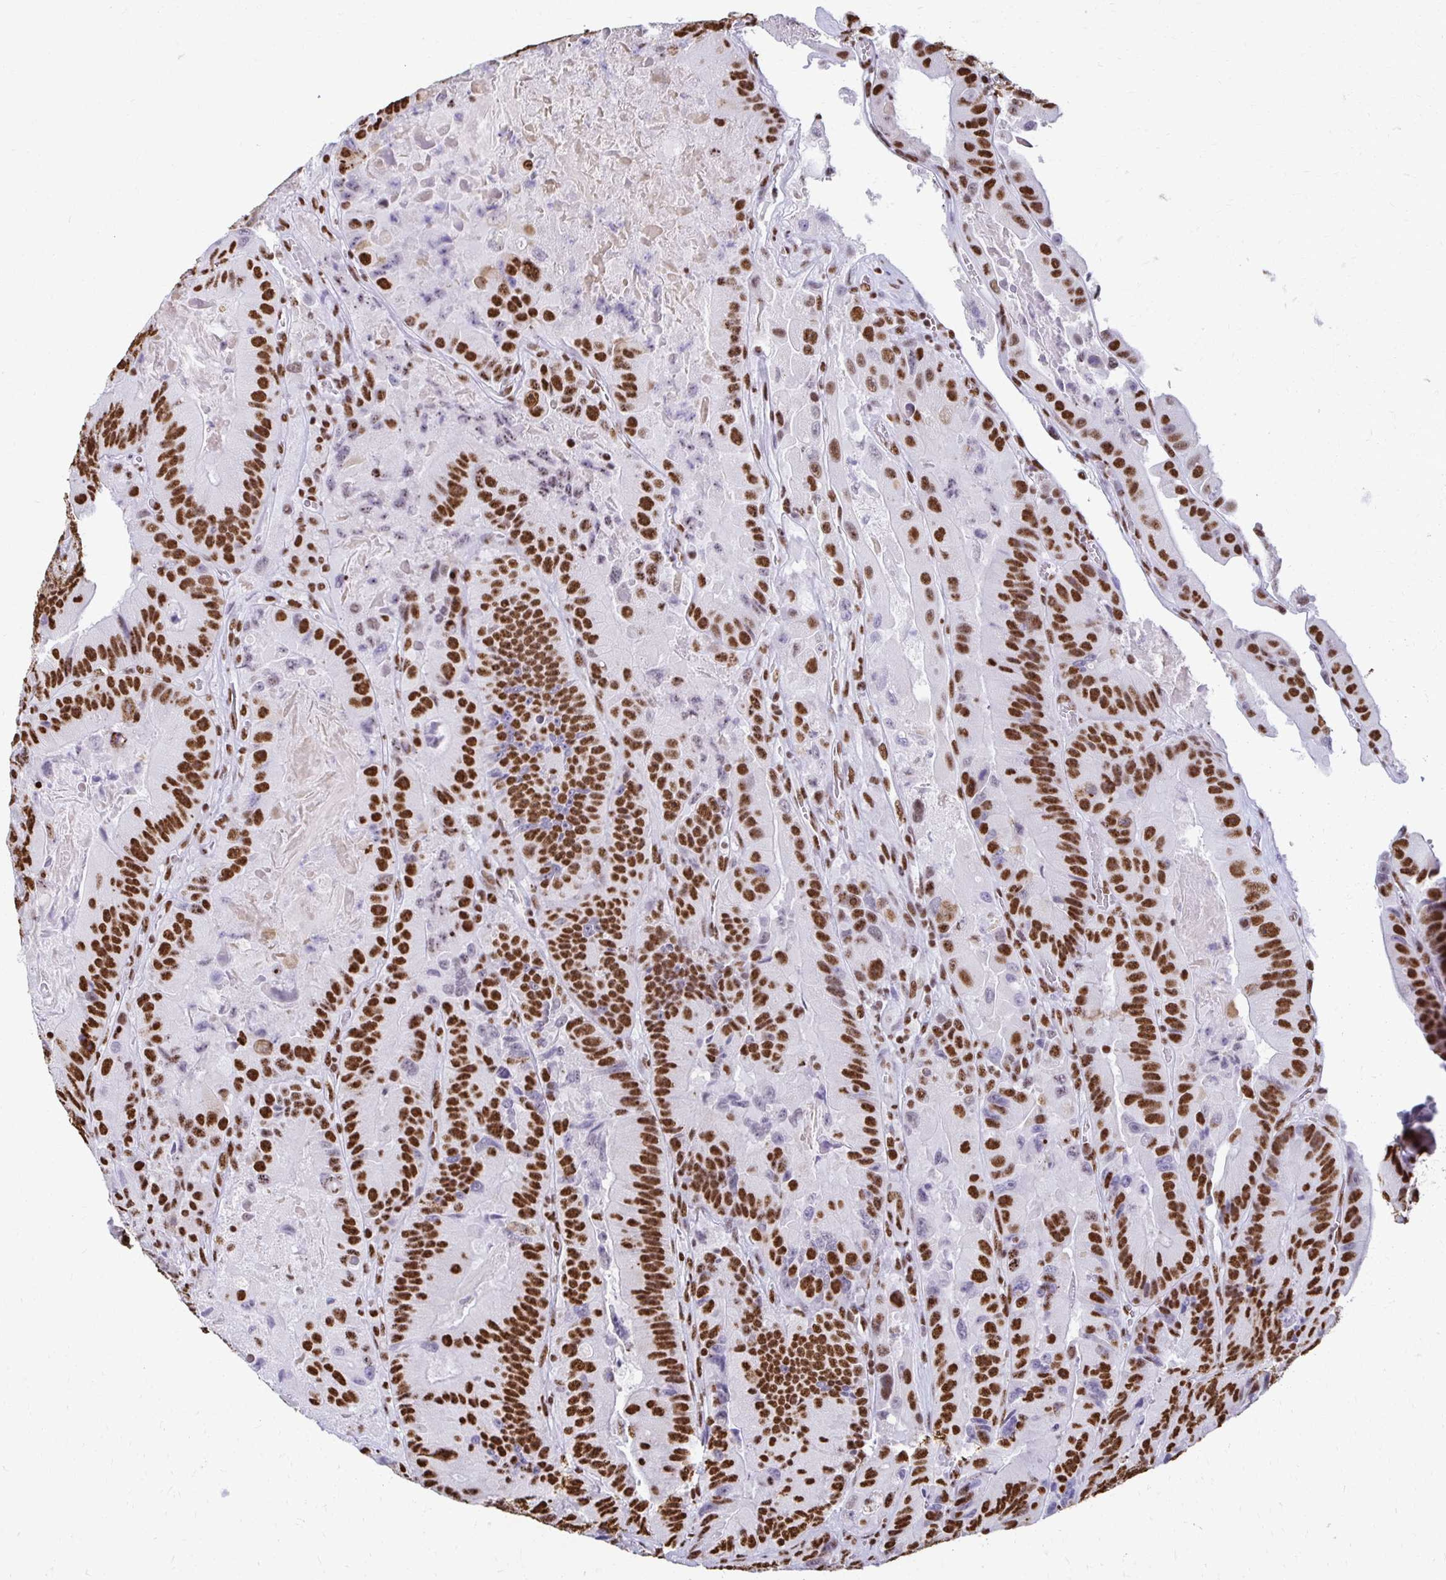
{"staining": {"intensity": "strong", "quantity": ">75%", "location": "nuclear"}, "tissue": "colorectal cancer", "cell_type": "Tumor cells", "image_type": "cancer", "snomed": [{"axis": "morphology", "description": "Adenocarcinoma, NOS"}, {"axis": "topography", "description": "Colon"}], "caption": "Immunohistochemical staining of colorectal adenocarcinoma shows strong nuclear protein staining in about >75% of tumor cells.", "gene": "NONO", "patient": {"sex": "female", "age": 86}}